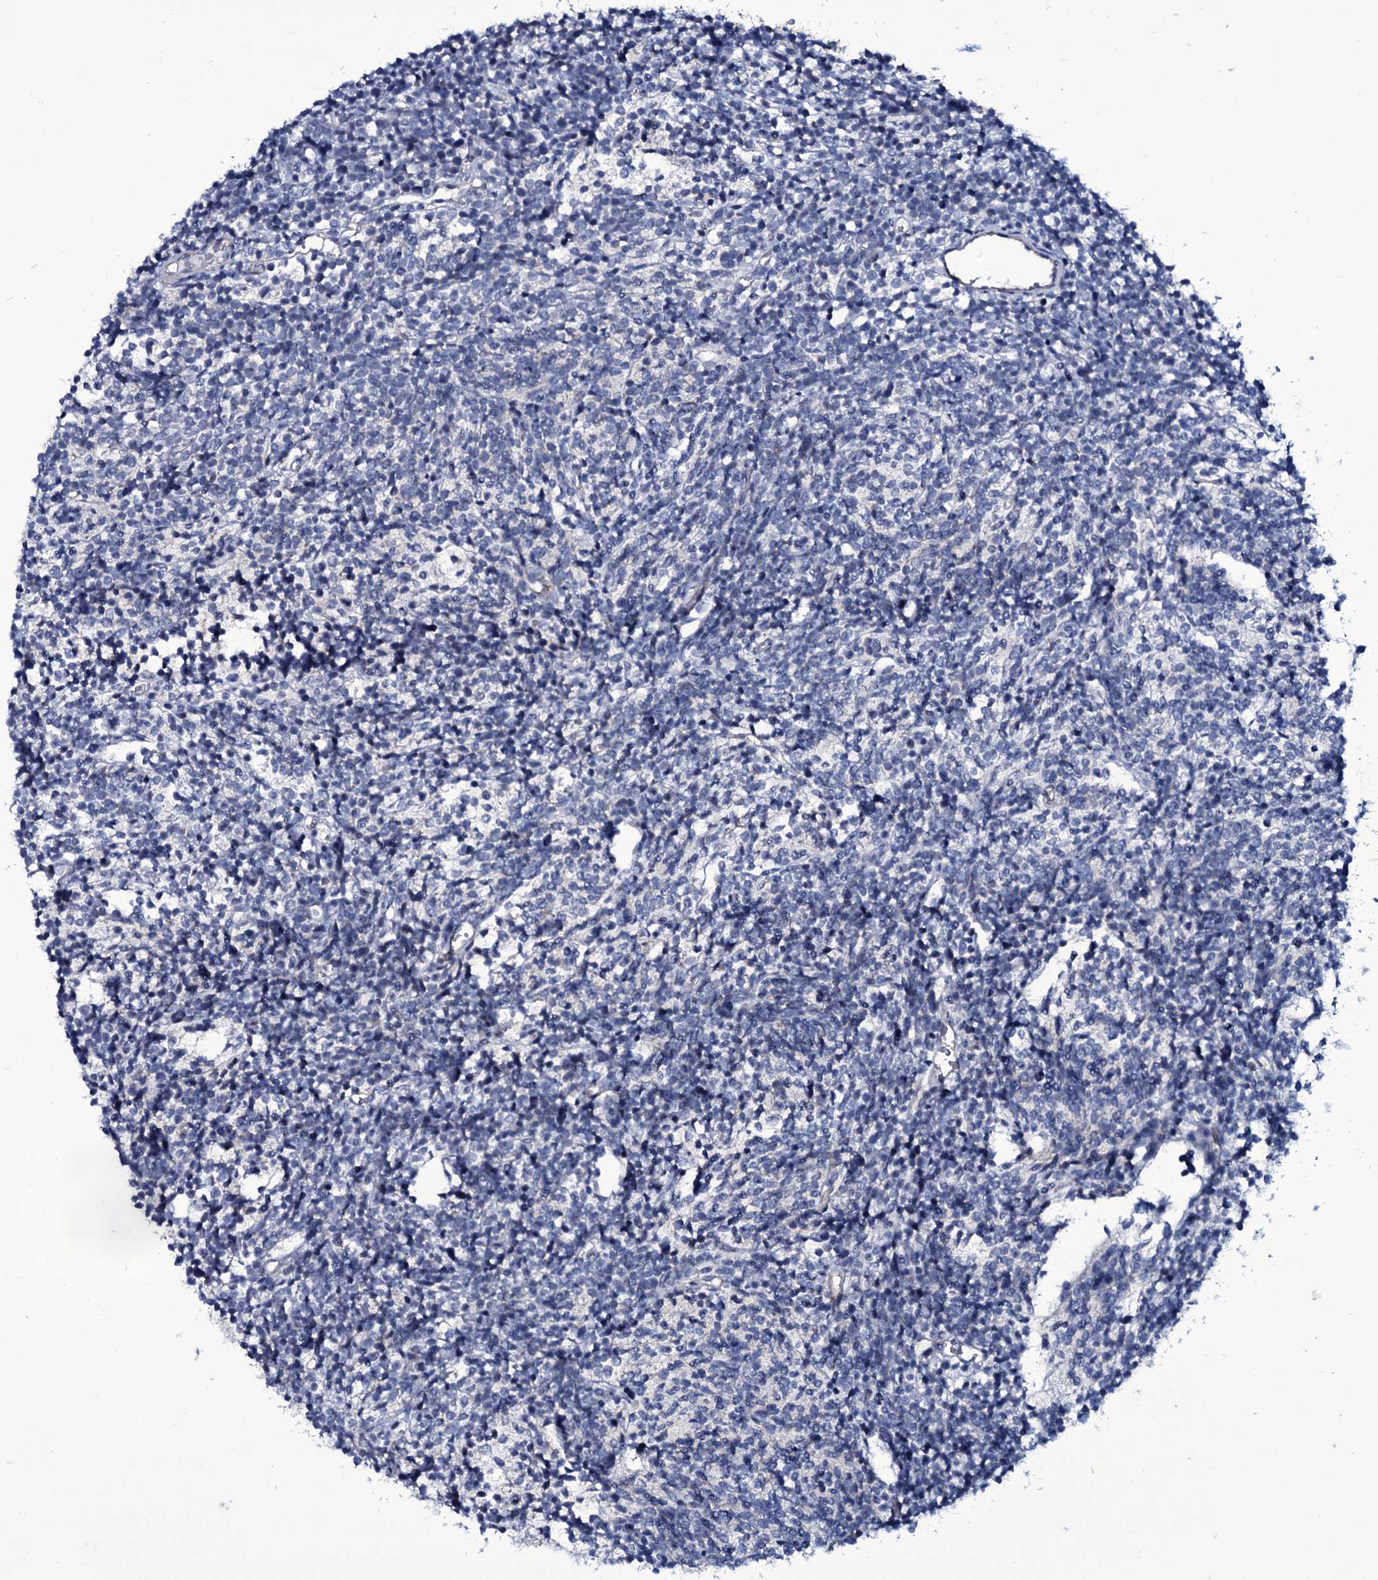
{"staining": {"intensity": "negative", "quantity": "none", "location": "none"}, "tissue": "glioma", "cell_type": "Tumor cells", "image_type": "cancer", "snomed": [{"axis": "morphology", "description": "Glioma, malignant, Low grade"}, {"axis": "topography", "description": "Brain"}], "caption": "Immunohistochemistry micrograph of neoplastic tissue: human malignant glioma (low-grade) stained with DAB (3,3'-diaminobenzidine) displays no significant protein positivity in tumor cells.", "gene": "WIPF3", "patient": {"sex": "female", "age": 1}}